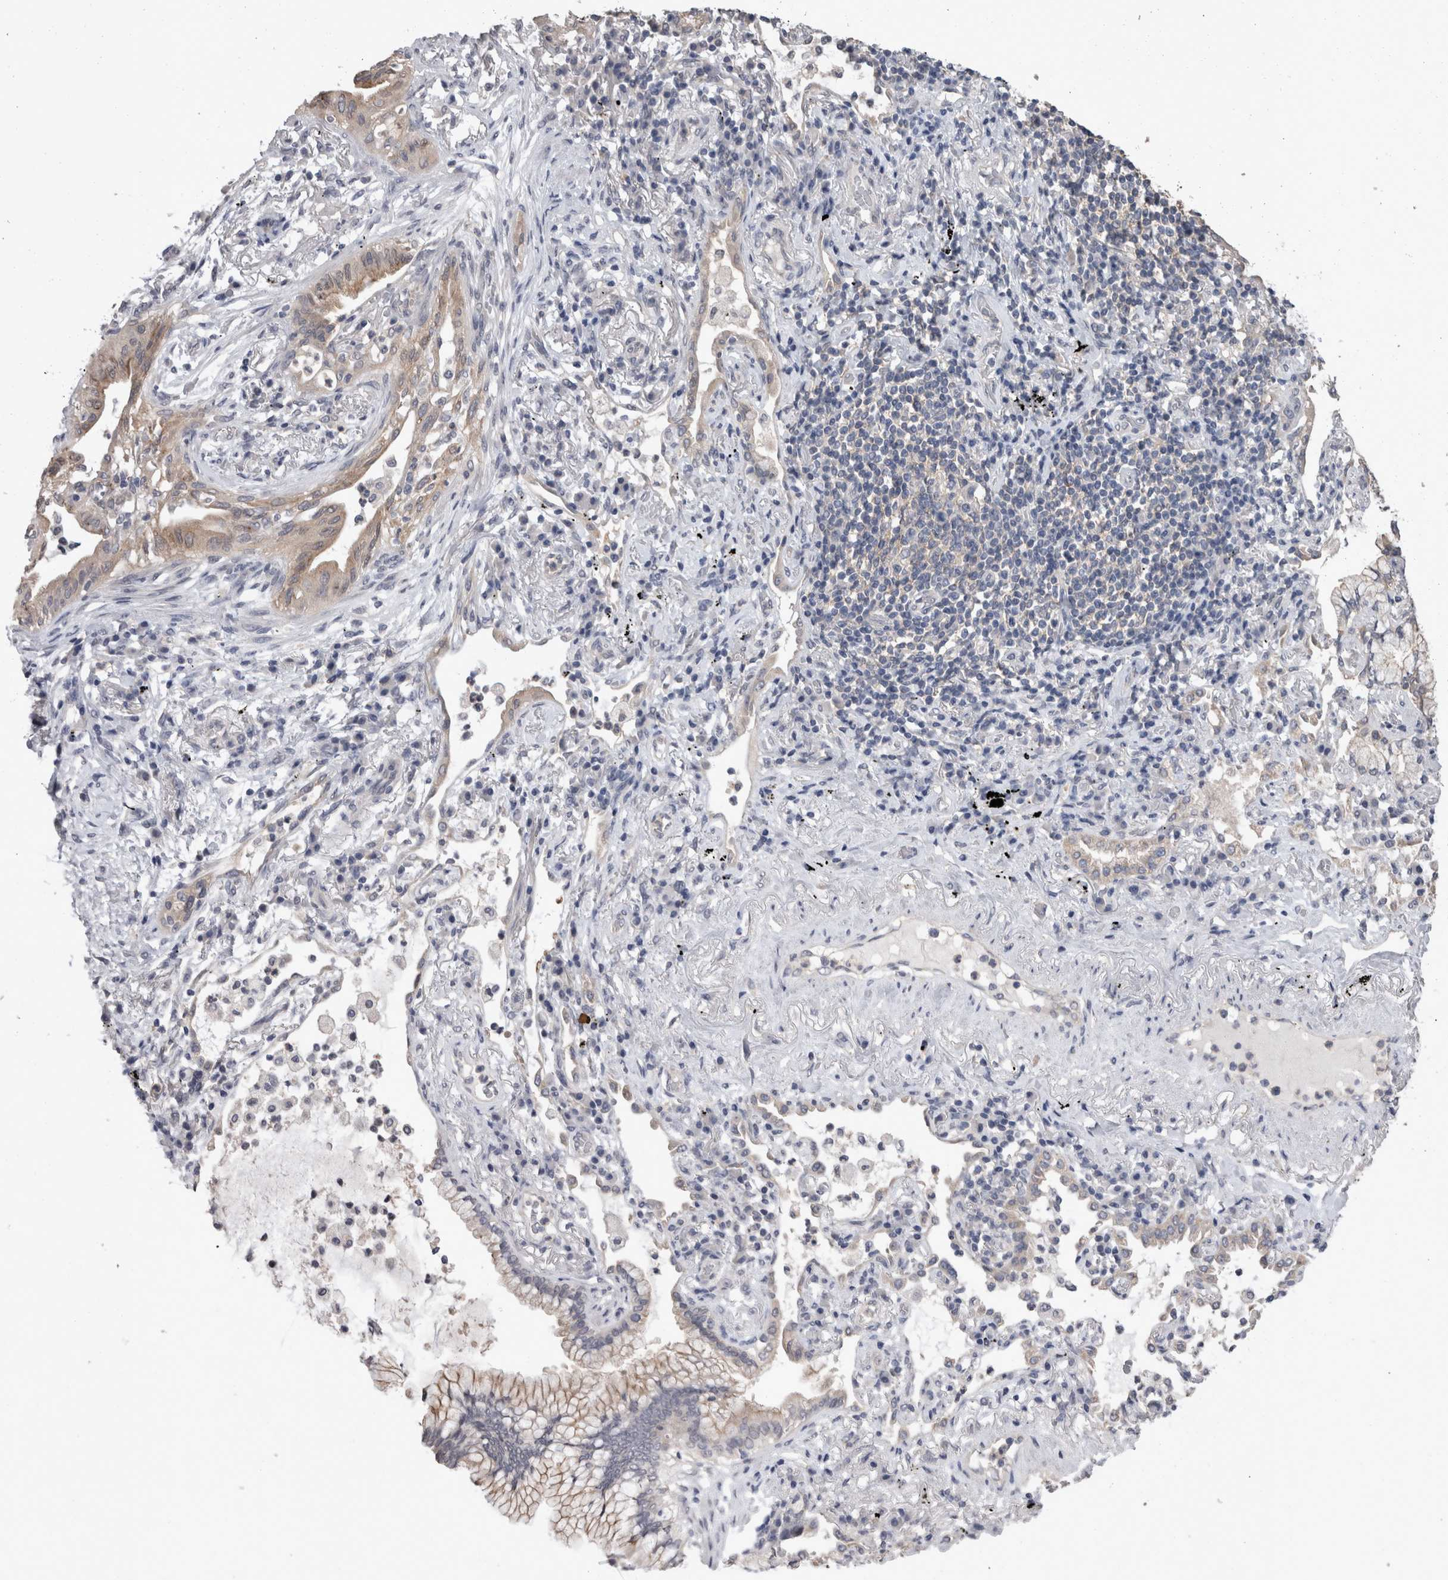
{"staining": {"intensity": "weak", "quantity": "25%-75%", "location": "cytoplasmic/membranous"}, "tissue": "lung cancer", "cell_type": "Tumor cells", "image_type": "cancer", "snomed": [{"axis": "morphology", "description": "Adenocarcinoma, NOS"}, {"axis": "topography", "description": "Lung"}], "caption": "IHC histopathology image of neoplastic tissue: adenocarcinoma (lung) stained using immunohistochemistry shows low levels of weak protein expression localized specifically in the cytoplasmic/membranous of tumor cells, appearing as a cytoplasmic/membranous brown color.", "gene": "FHOD3", "patient": {"sex": "female", "age": 70}}